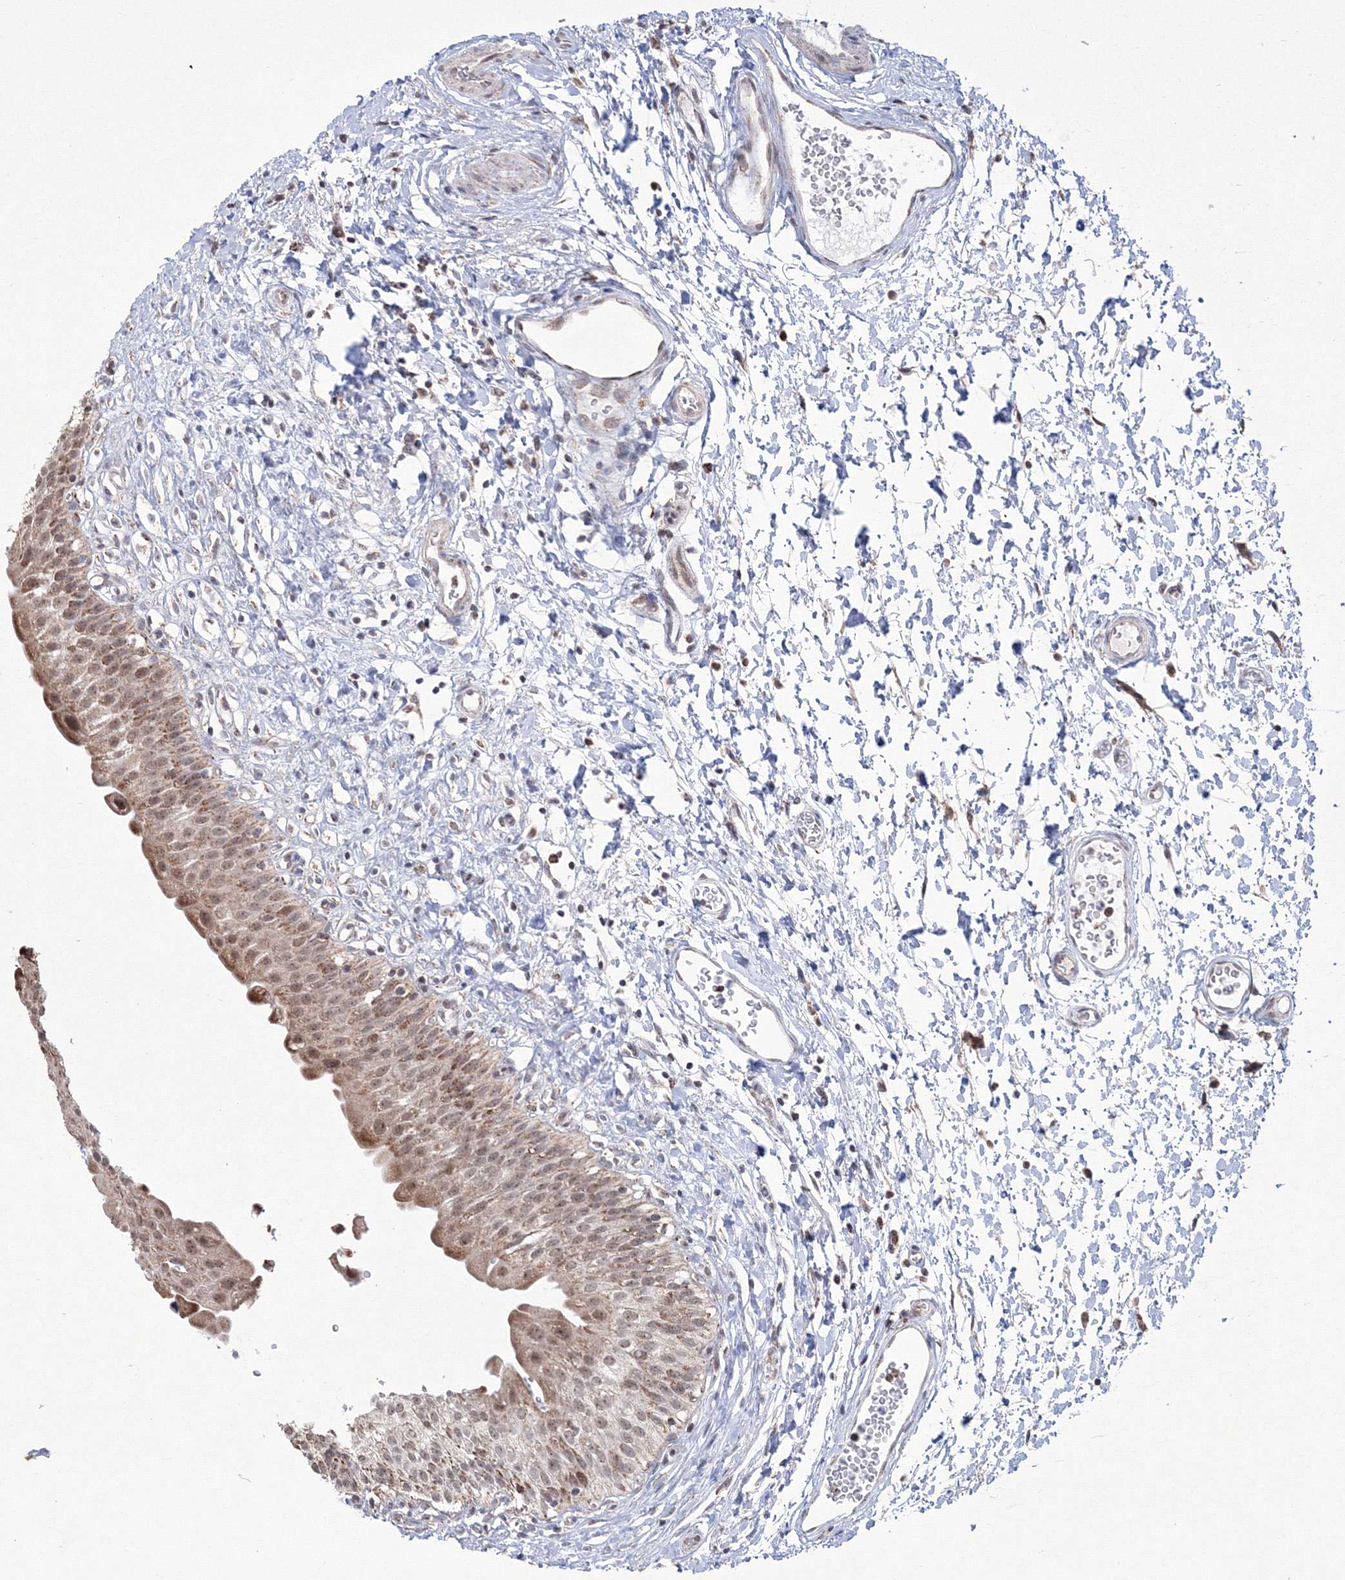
{"staining": {"intensity": "moderate", "quantity": ">75%", "location": "cytoplasmic/membranous,nuclear"}, "tissue": "urinary bladder", "cell_type": "Urothelial cells", "image_type": "normal", "snomed": [{"axis": "morphology", "description": "Normal tissue, NOS"}, {"axis": "topography", "description": "Urinary bladder"}], "caption": "An immunohistochemistry histopathology image of normal tissue is shown. Protein staining in brown highlights moderate cytoplasmic/membranous,nuclear positivity in urinary bladder within urothelial cells. The staining is performed using DAB (3,3'-diaminobenzidine) brown chromogen to label protein expression. The nuclei are counter-stained blue using hematoxylin.", "gene": "GRSF1", "patient": {"sex": "male", "age": 51}}